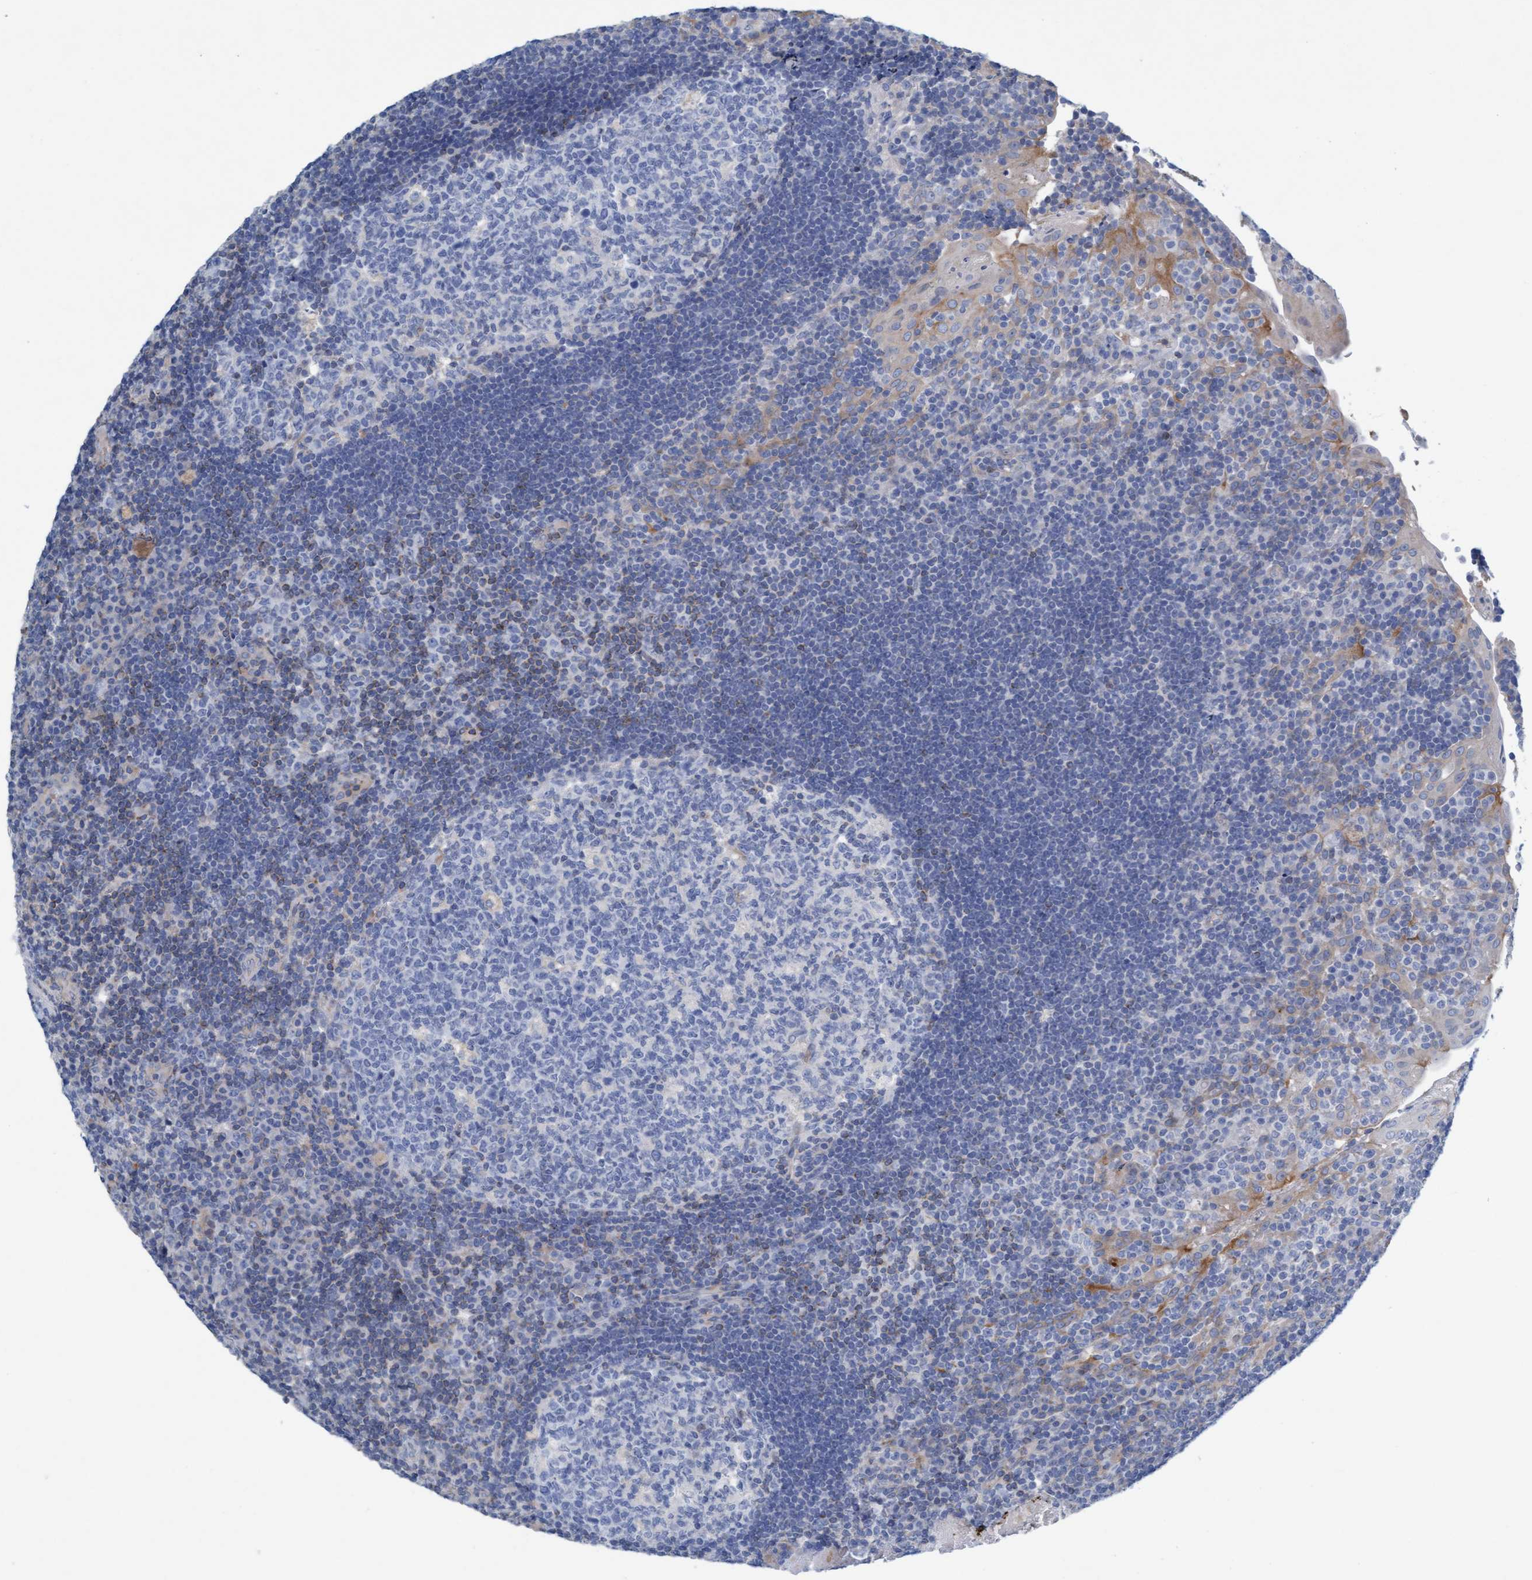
{"staining": {"intensity": "negative", "quantity": "none", "location": "none"}, "tissue": "tonsil", "cell_type": "Germinal center cells", "image_type": "normal", "snomed": [{"axis": "morphology", "description": "Normal tissue, NOS"}, {"axis": "topography", "description": "Tonsil"}], "caption": "Tonsil stained for a protein using IHC exhibits no staining germinal center cells.", "gene": "SIGIRR", "patient": {"sex": "female", "age": 40}}